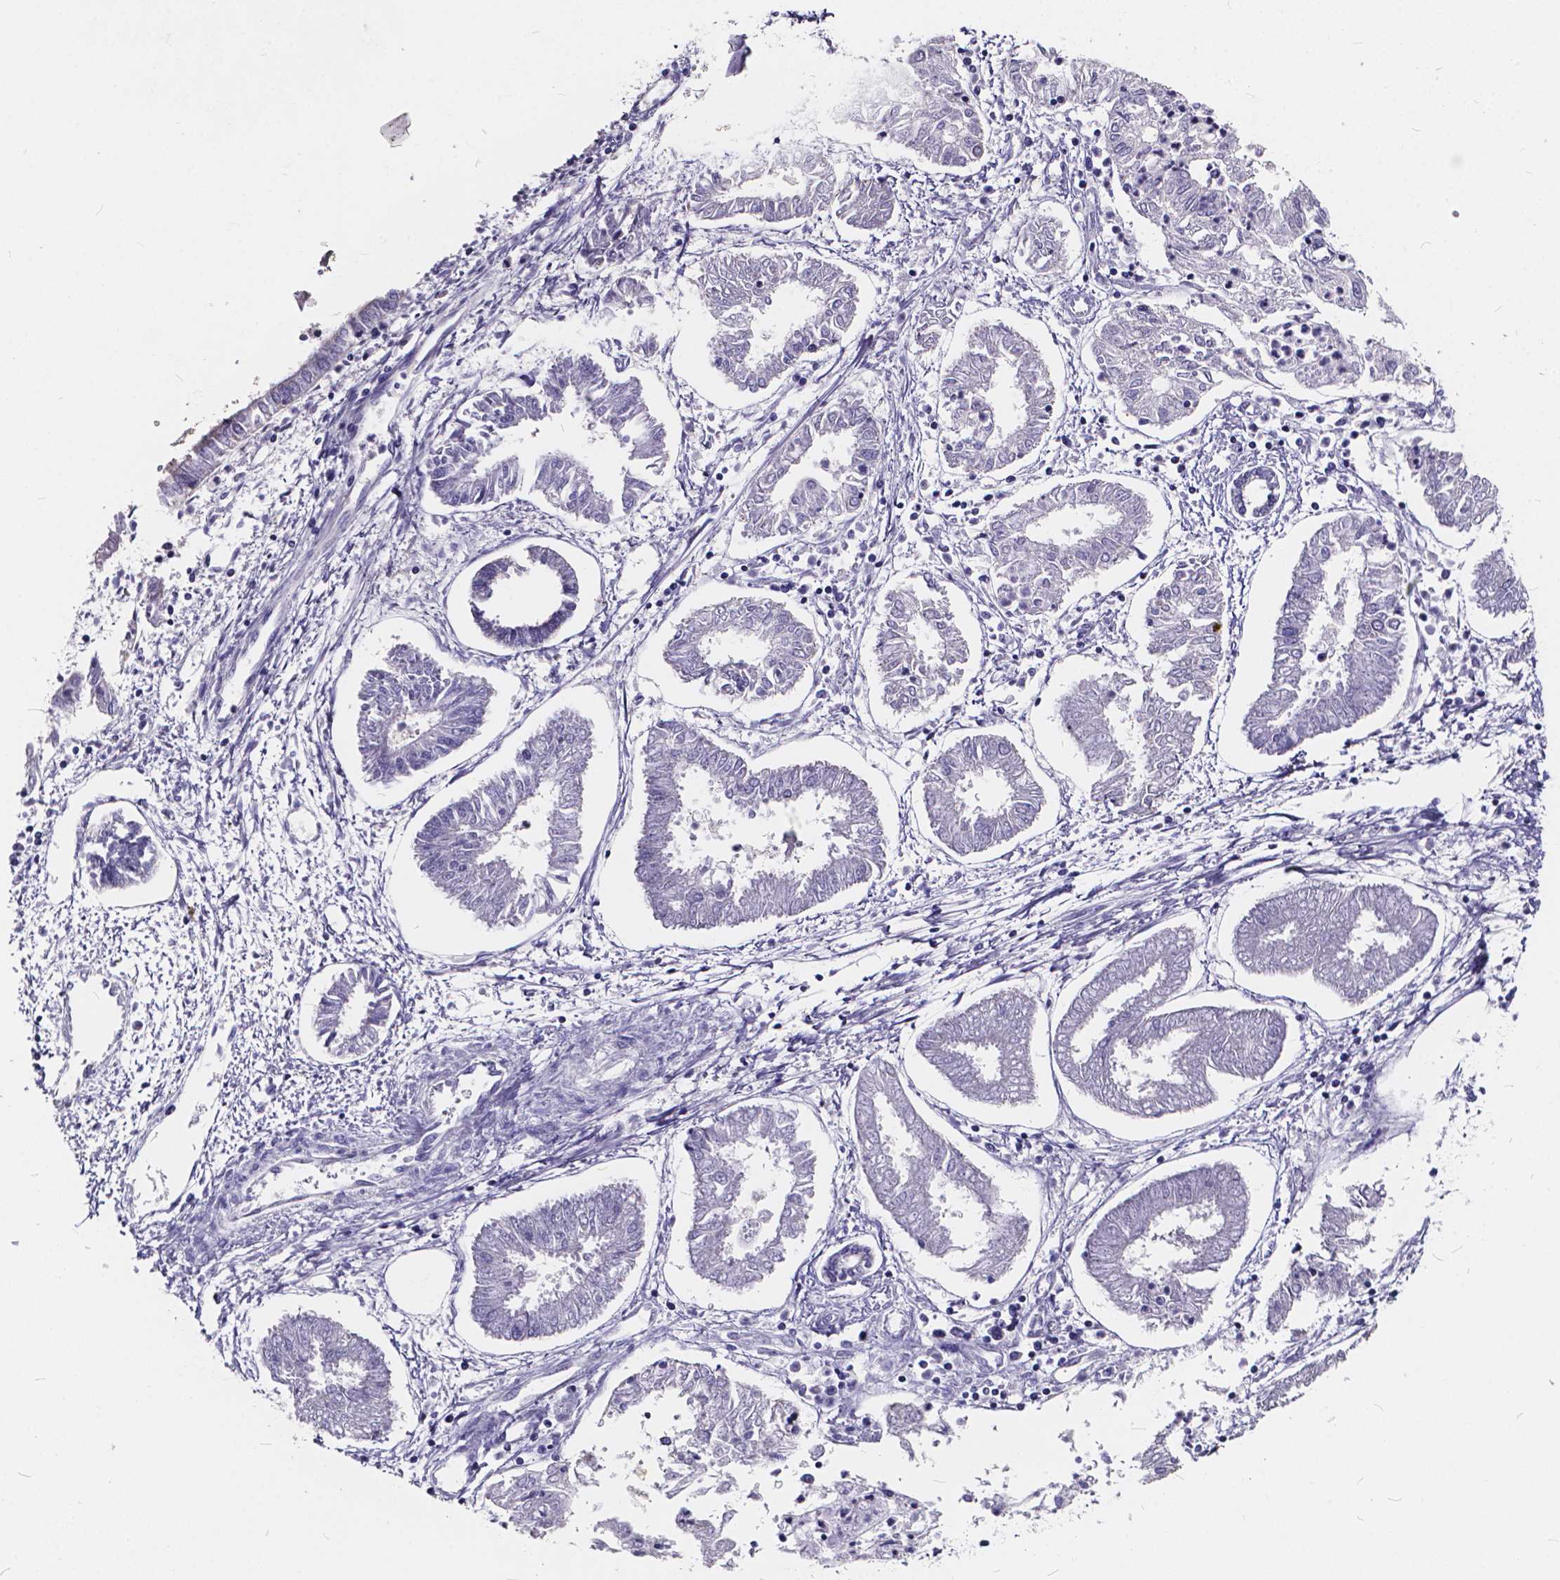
{"staining": {"intensity": "negative", "quantity": "none", "location": "none"}, "tissue": "endometrial cancer", "cell_type": "Tumor cells", "image_type": "cancer", "snomed": [{"axis": "morphology", "description": "Adenocarcinoma, NOS"}, {"axis": "topography", "description": "Endometrium"}], "caption": "Human endometrial adenocarcinoma stained for a protein using immunohistochemistry (IHC) demonstrates no staining in tumor cells.", "gene": "SPEF2", "patient": {"sex": "female", "age": 68}}